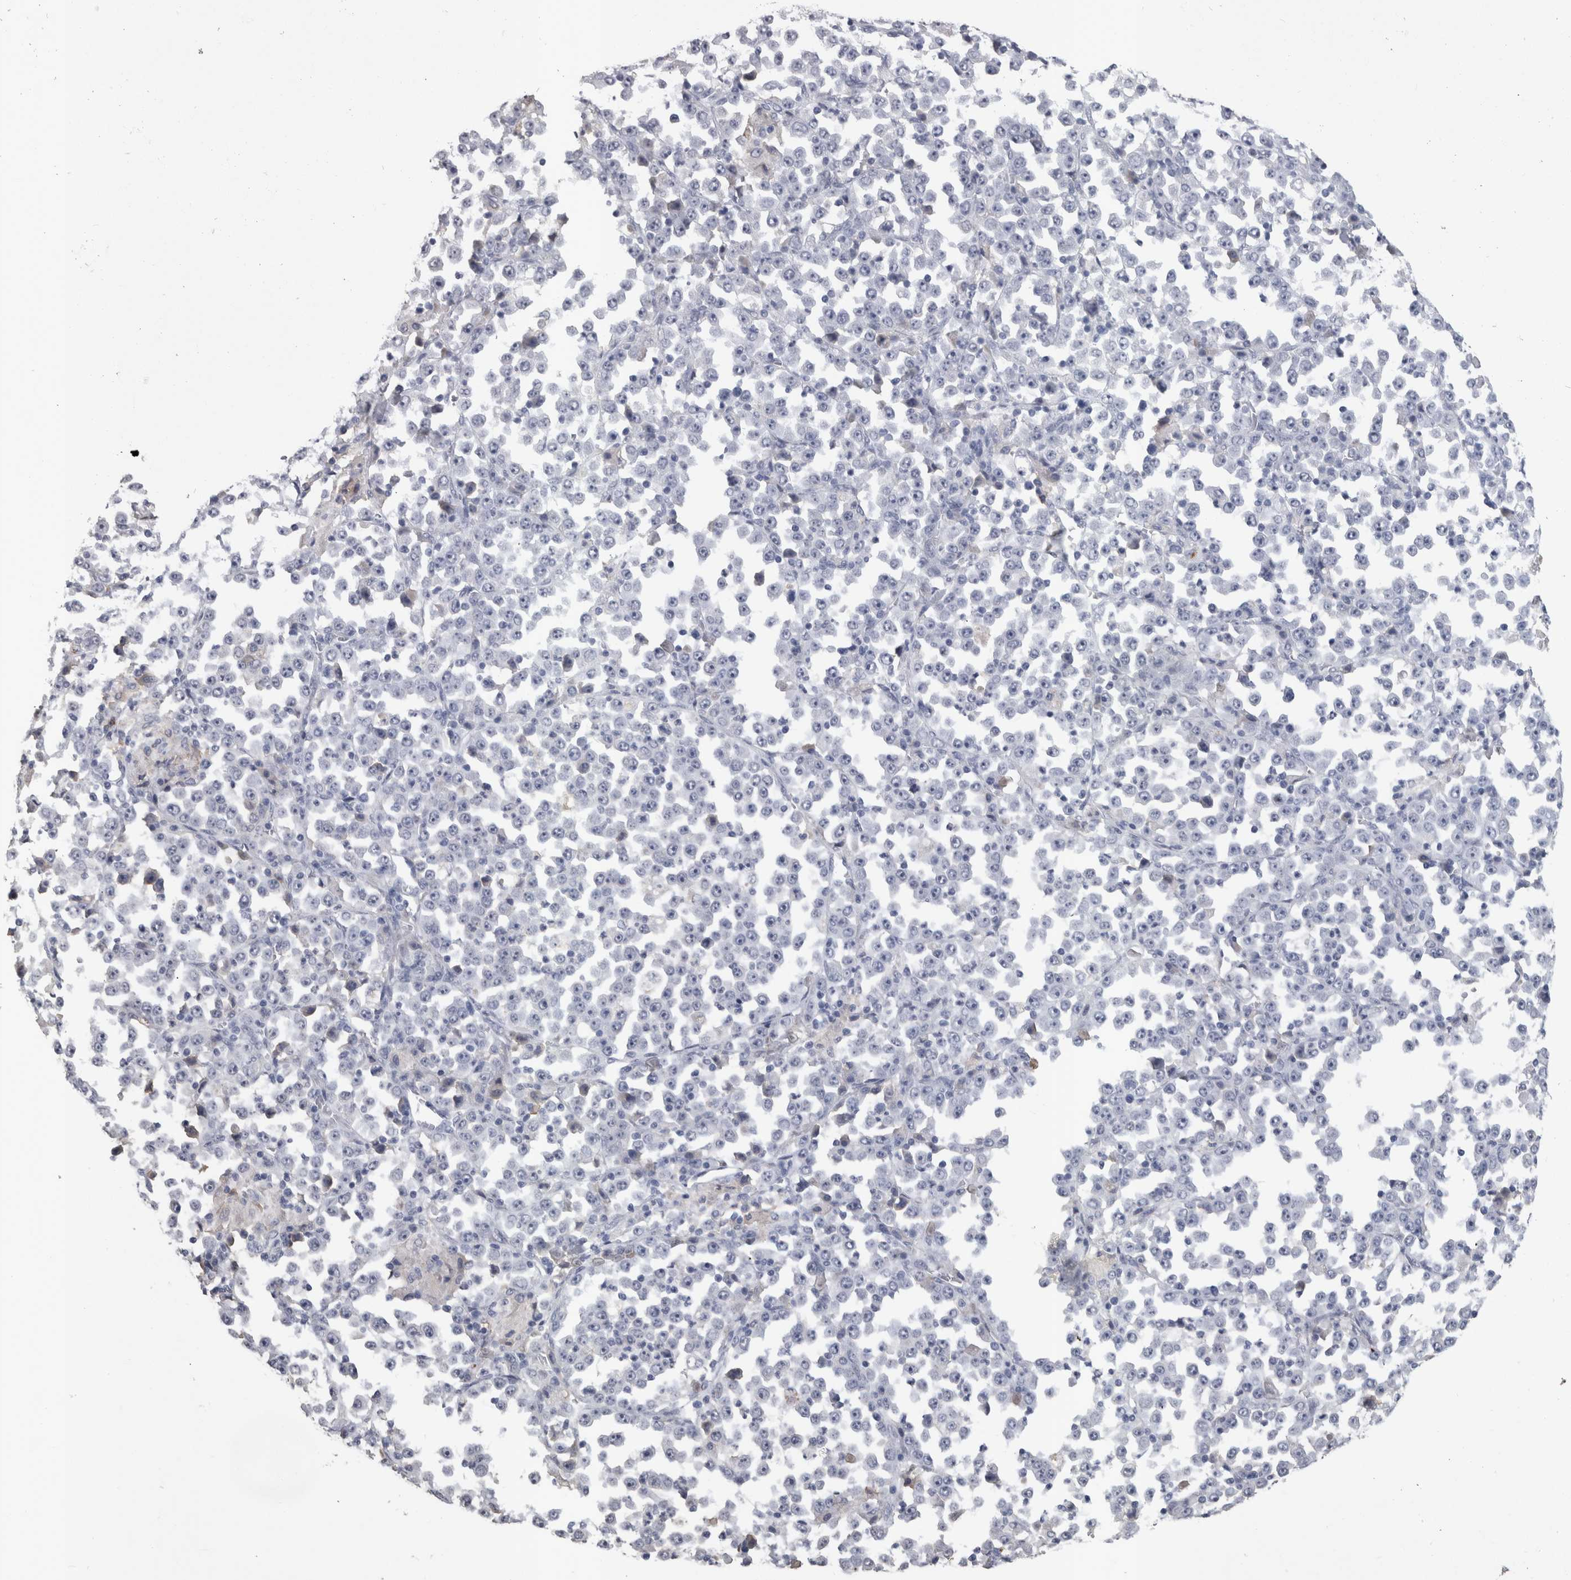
{"staining": {"intensity": "negative", "quantity": "none", "location": "none"}, "tissue": "stomach cancer", "cell_type": "Tumor cells", "image_type": "cancer", "snomed": [{"axis": "morphology", "description": "Normal tissue, NOS"}, {"axis": "morphology", "description": "Adenocarcinoma, NOS"}, {"axis": "topography", "description": "Stomach, upper"}, {"axis": "topography", "description": "Stomach"}], "caption": "Human stomach cancer (adenocarcinoma) stained for a protein using immunohistochemistry displays no expression in tumor cells.", "gene": "PAX5", "patient": {"sex": "male", "age": 59}}